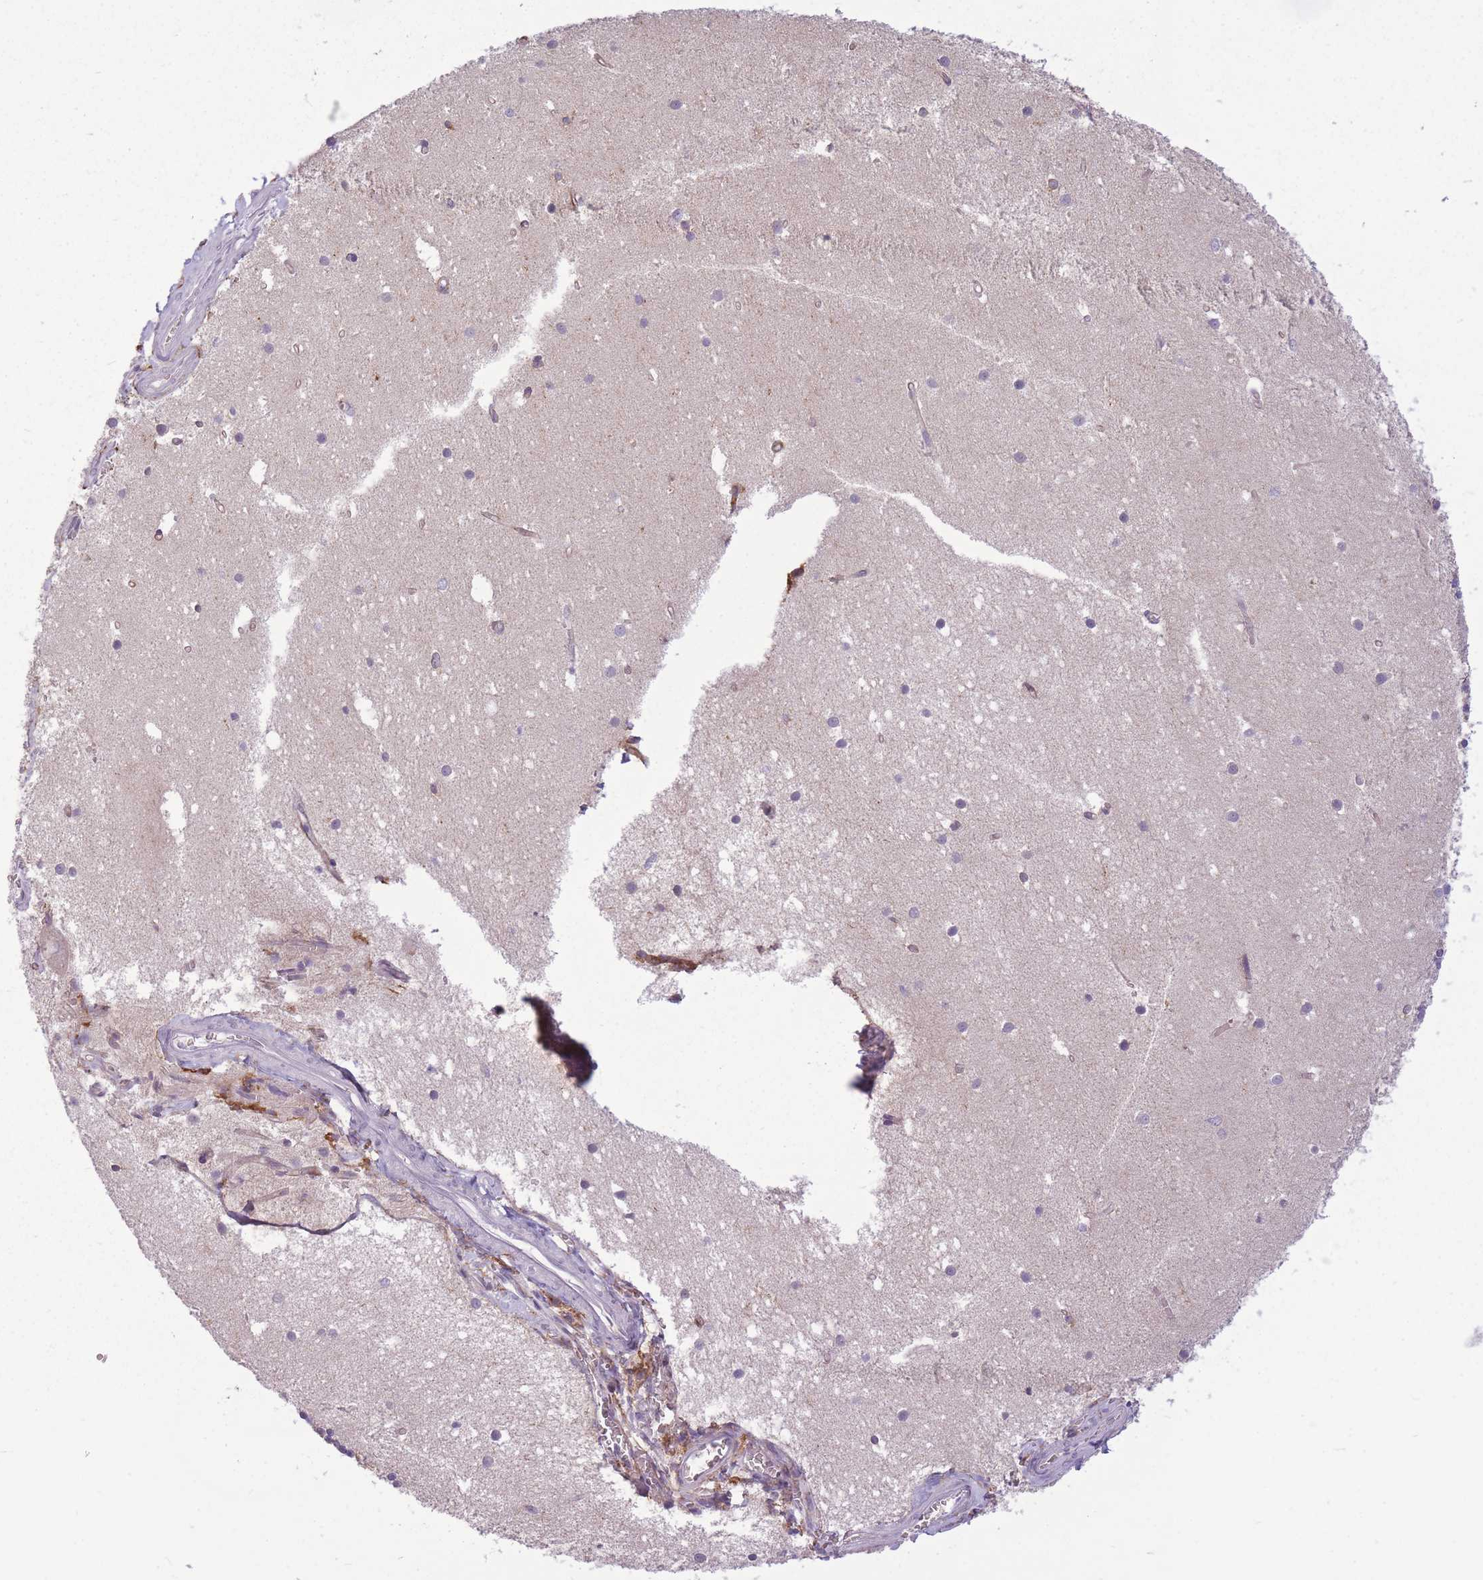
{"staining": {"intensity": "moderate", "quantity": "25%-75%", "location": "cytoplasmic/membranous"}, "tissue": "cerebellum", "cell_type": "Cells in granular layer", "image_type": "normal", "snomed": [{"axis": "morphology", "description": "Normal tissue, NOS"}, {"axis": "topography", "description": "Cerebellum"}], "caption": "The photomicrograph reveals immunohistochemical staining of unremarkable cerebellum. There is moderate cytoplasmic/membranous expression is present in about 25%-75% of cells in granular layer.", "gene": "ADD1", "patient": {"sex": "male", "age": 54}}